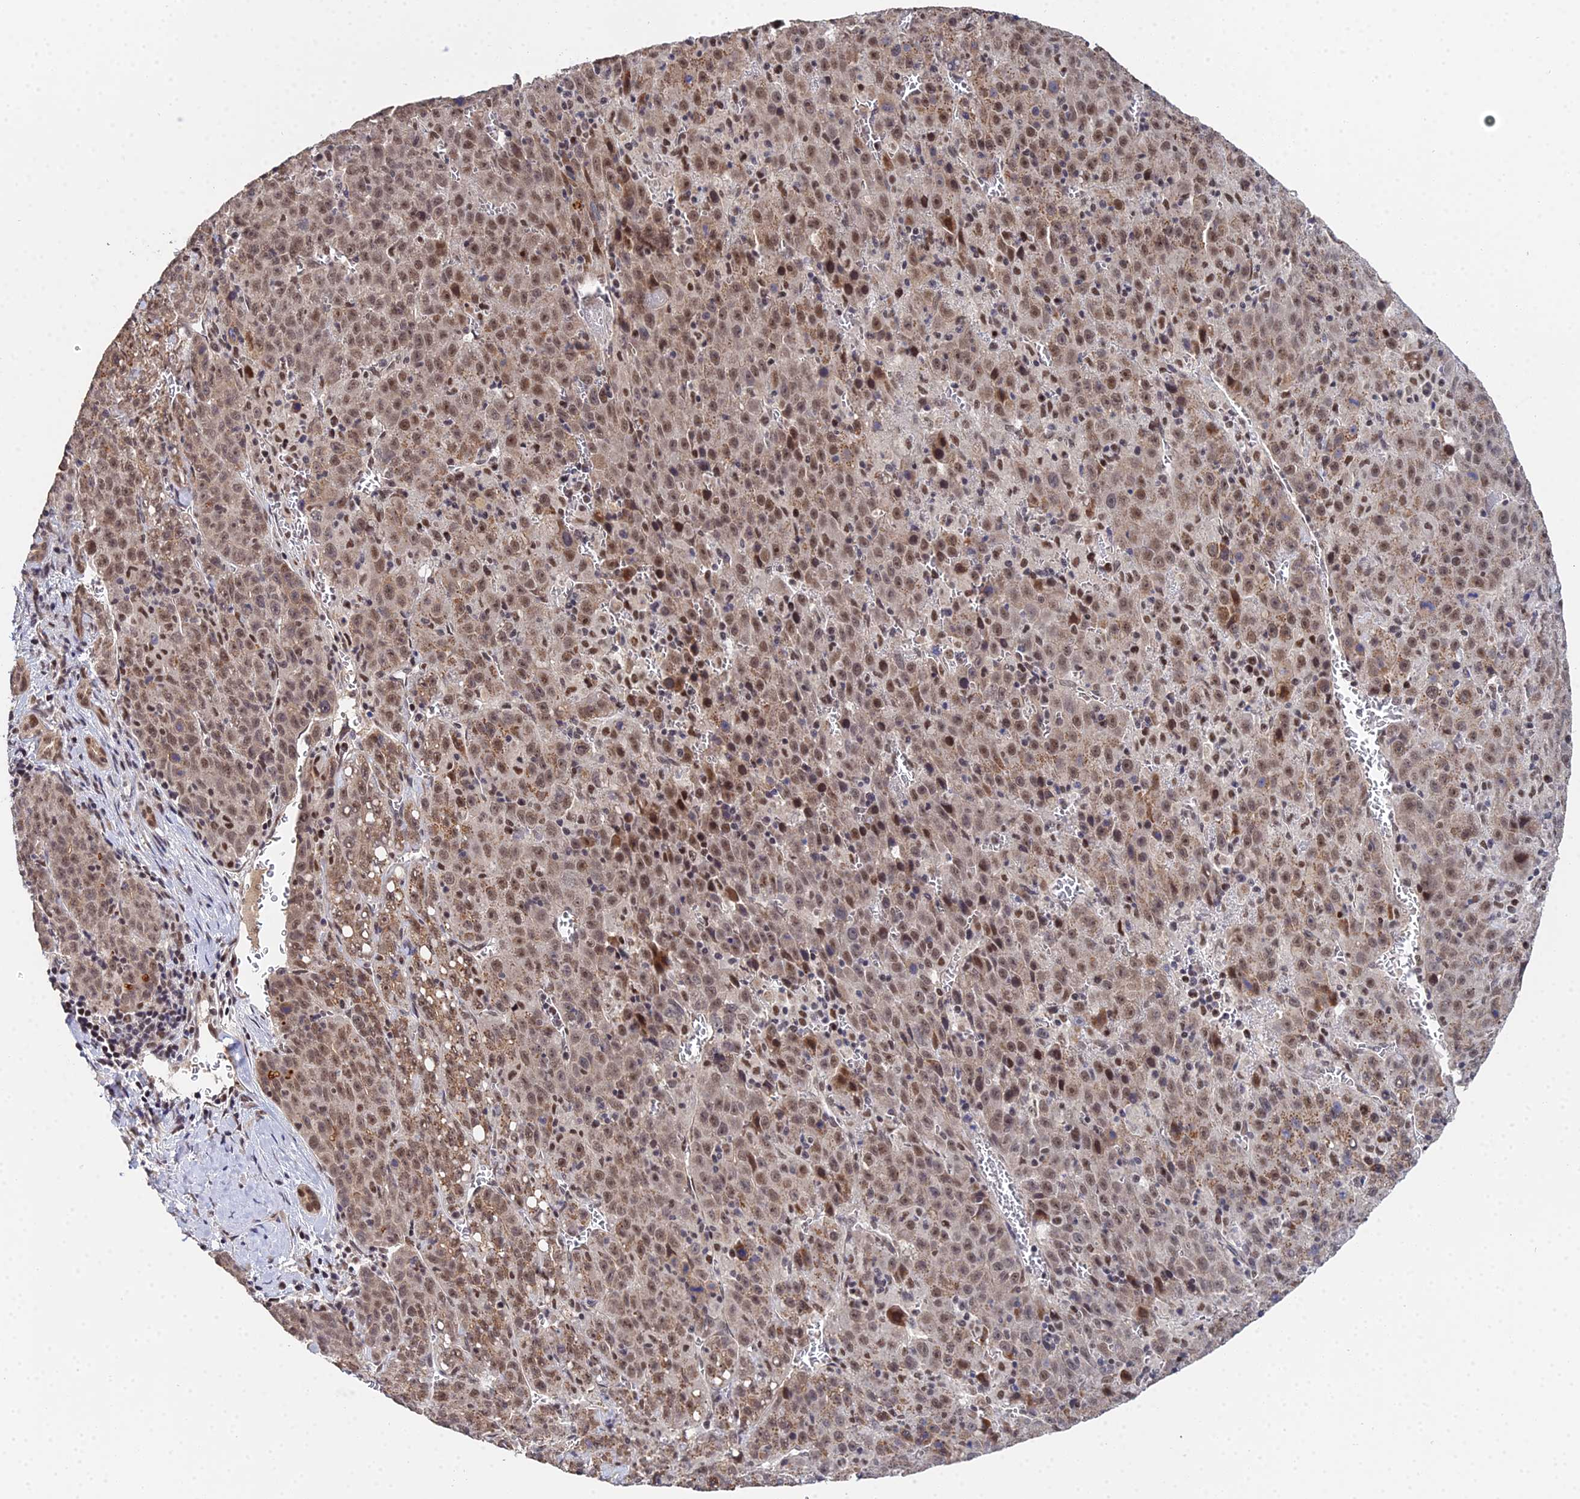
{"staining": {"intensity": "moderate", "quantity": "25%-75%", "location": "cytoplasmic/membranous,nuclear"}, "tissue": "liver cancer", "cell_type": "Tumor cells", "image_type": "cancer", "snomed": [{"axis": "morphology", "description": "Carcinoma, Hepatocellular, NOS"}, {"axis": "topography", "description": "Liver"}], "caption": "High-magnification brightfield microscopy of liver cancer (hepatocellular carcinoma) stained with DAB (brown) and counterstained with hematoxylin (blue). tumor cells exhibit moderate cytoplasmic/membranous and nuclear staining is seen in about25%-75% of cells. The protein is stained brown, and the nuclei are stained in blue (DAB (3,3'-diaminobenzidine) IHC with brightfield microscopy, high magnification).", "gene": "ERCC5", "patient": {"sex": "female", "age": 53}}